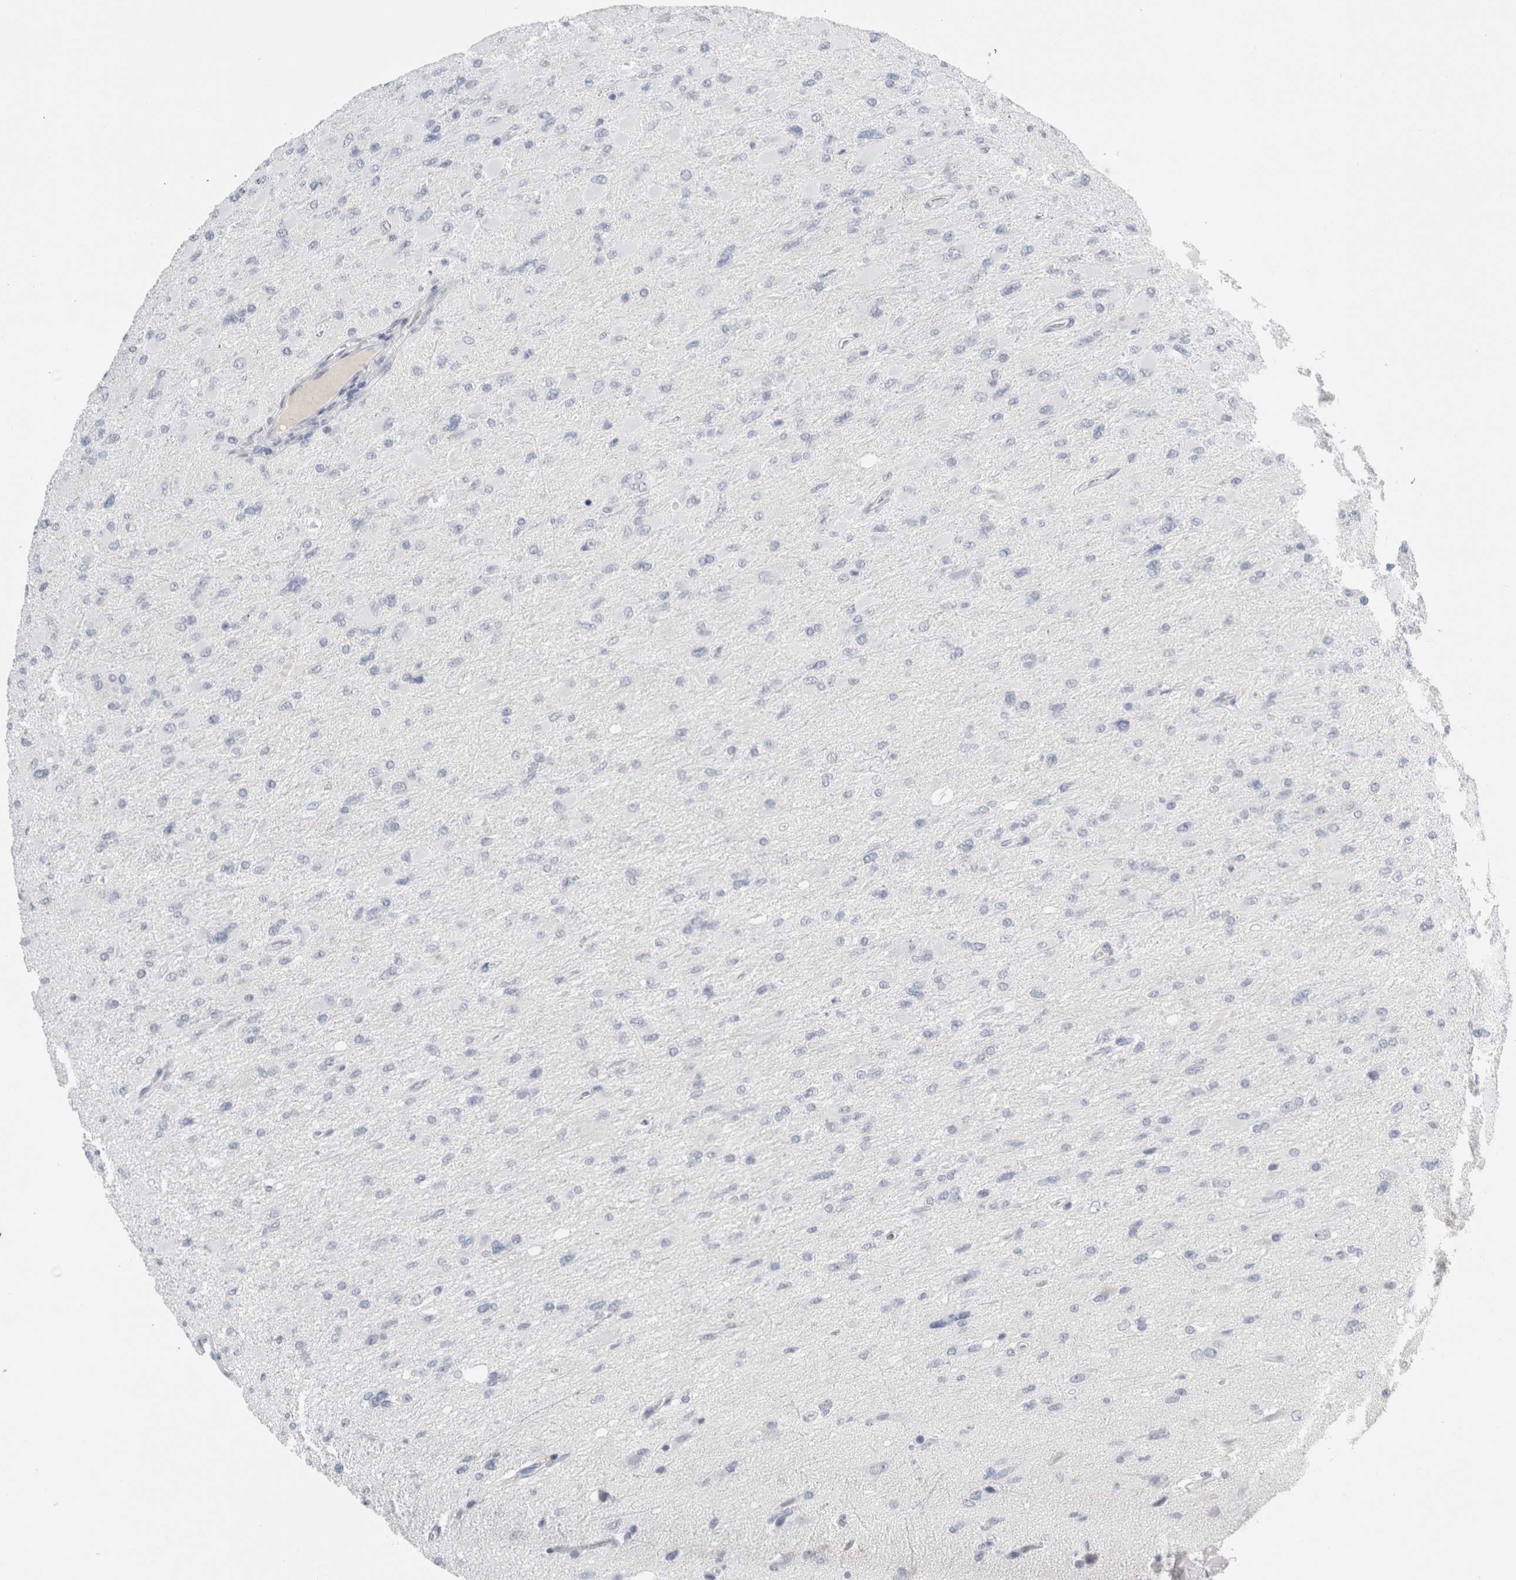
{"staining": {"intensity": "negative", "quantity": "none", "location": "none"}, "tissue": "glioma", "cell_type": "Tumor cells", "image_type": "cancer", "snomed": [{"axis": "morphology", "description": "Glioma, malignant, High grade"}, {"axis": "topography", "description": "Cerebral cortex"}], "caption": "Photomicrograph shows no protein expression in tumor cells of glioma tissue. (DAB (3,3'-diaminobenzidine) immunohistochemistry (IHC) with hematoxylin counter stain).", "gene": "TSPAN8", "patient": {"sex": "female", "age": 36}}